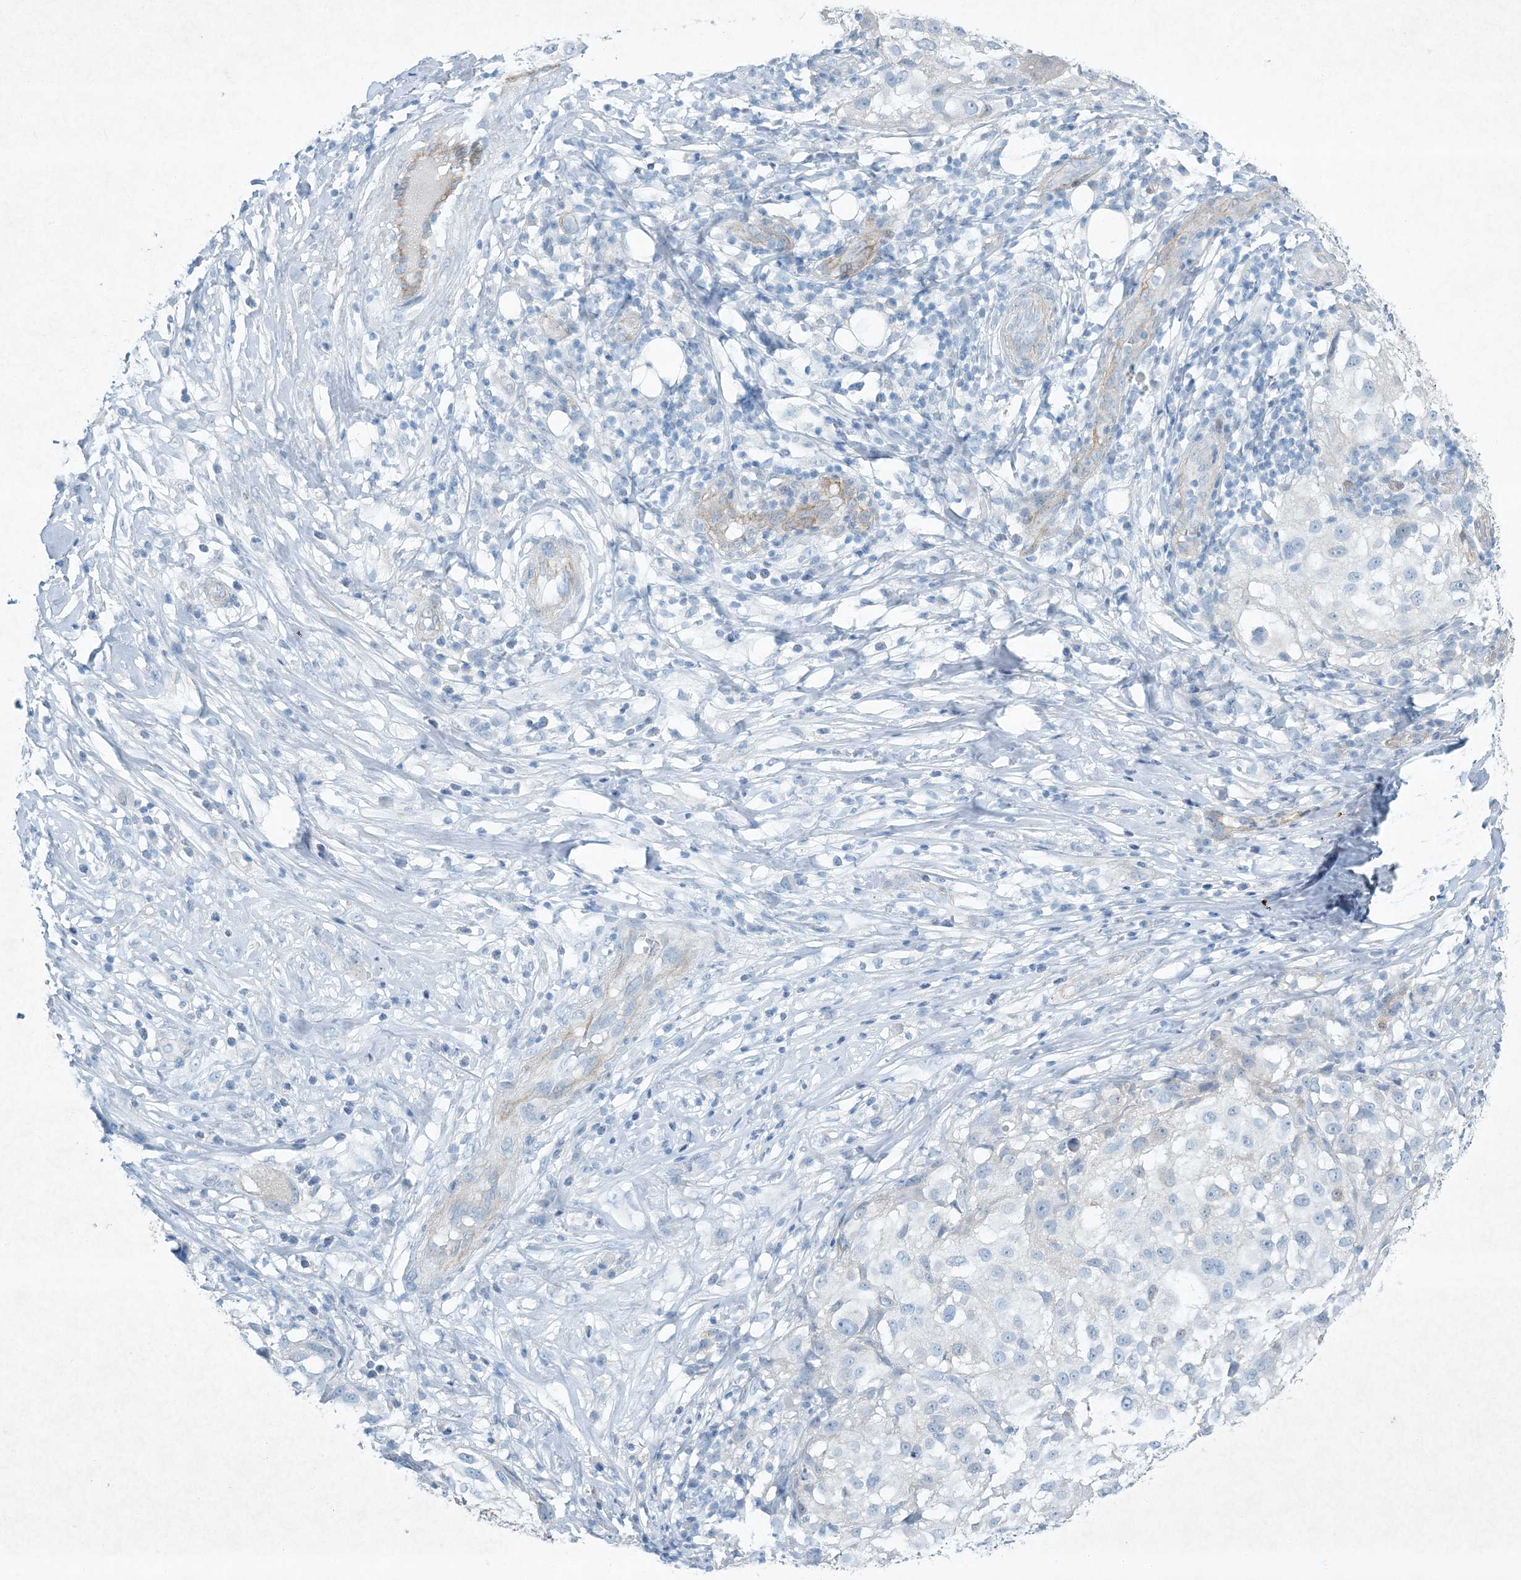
{"staining": {"intensity": "negative", "quantity": "none", "location": "none"}, "tissue": "melanoma", "cell_type": "Tumor cells", "image_type": "cancer", "snomed": [{"axis": "morphology", "description": "Necrosis, NOS"}, {"axis": "morphology", "description": "Malignant melanoma, NOS"}, {"axis": "topography", "description": "Skin"}], "caption": "DAB immunohistochemical staining of melanoma shows no significant expression in tumor cells.", "gene": "PGM5", "patient": {"sex": "female", "age": 87}}